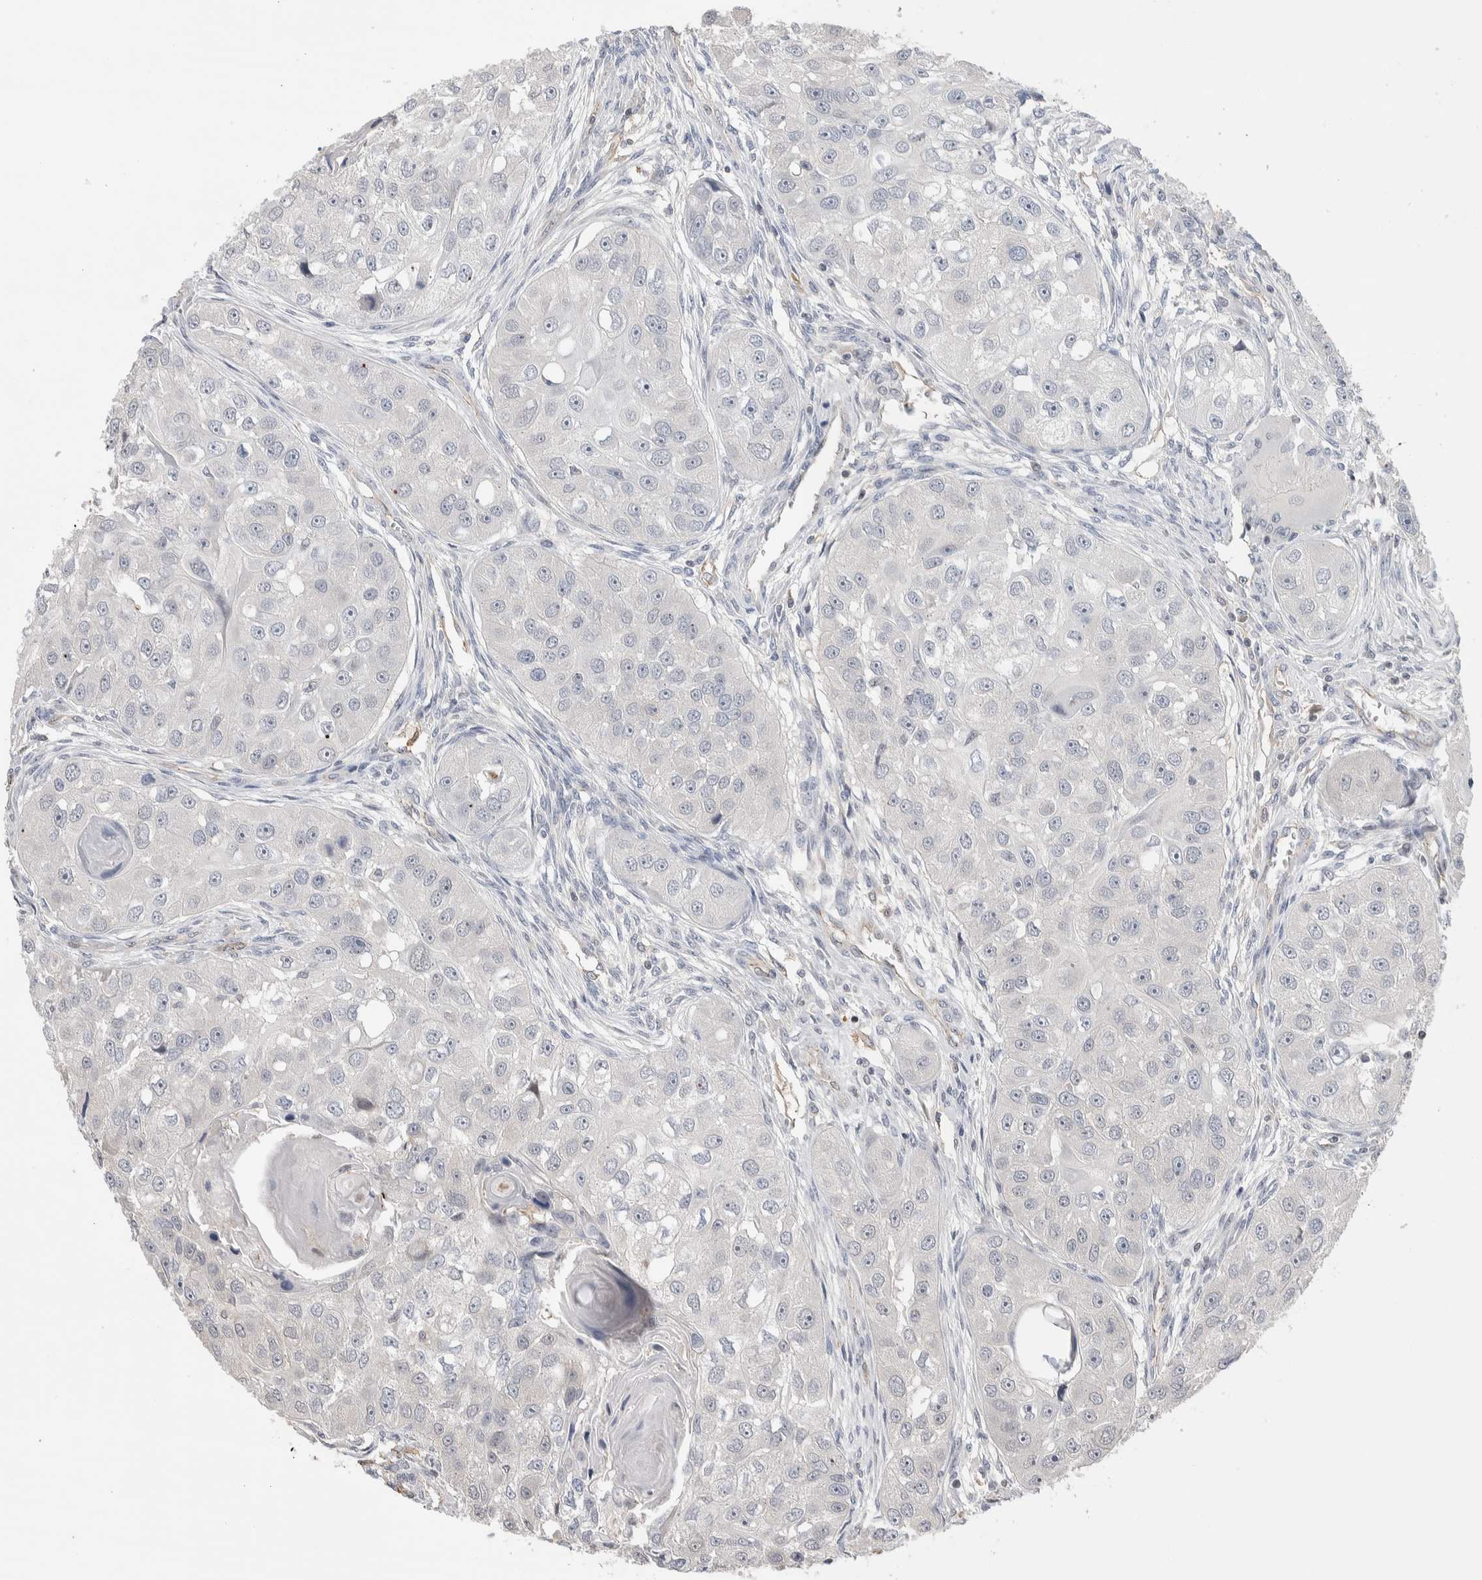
{"staining": {"intensity": "negative", "quantity": "none", "location": "none"}, "tissue": "head and neck cancer", "cell_type": "Tumor cells", "image_type": "cancer", "snomed": [{"axis": "morphology", "description": "Normal tissue, NOS"}, {"axis": "morphology", "description": "Squamous cell carcinoma, NOS"}, {"axis": "topography", "description": "Skeletal muscle"}, {"axis": "topography", "description": "Head-Neck"}], "caption": "An immunohistochemistry photomicrograph of head and neck cancer (squamous cell carcinoma) is shown. There is no staining in tumor cells of head and neck cancer (squamous cell carcinoma).", "gene": "ZBTB49", "patient": {"sex": "male", "age": 51}}